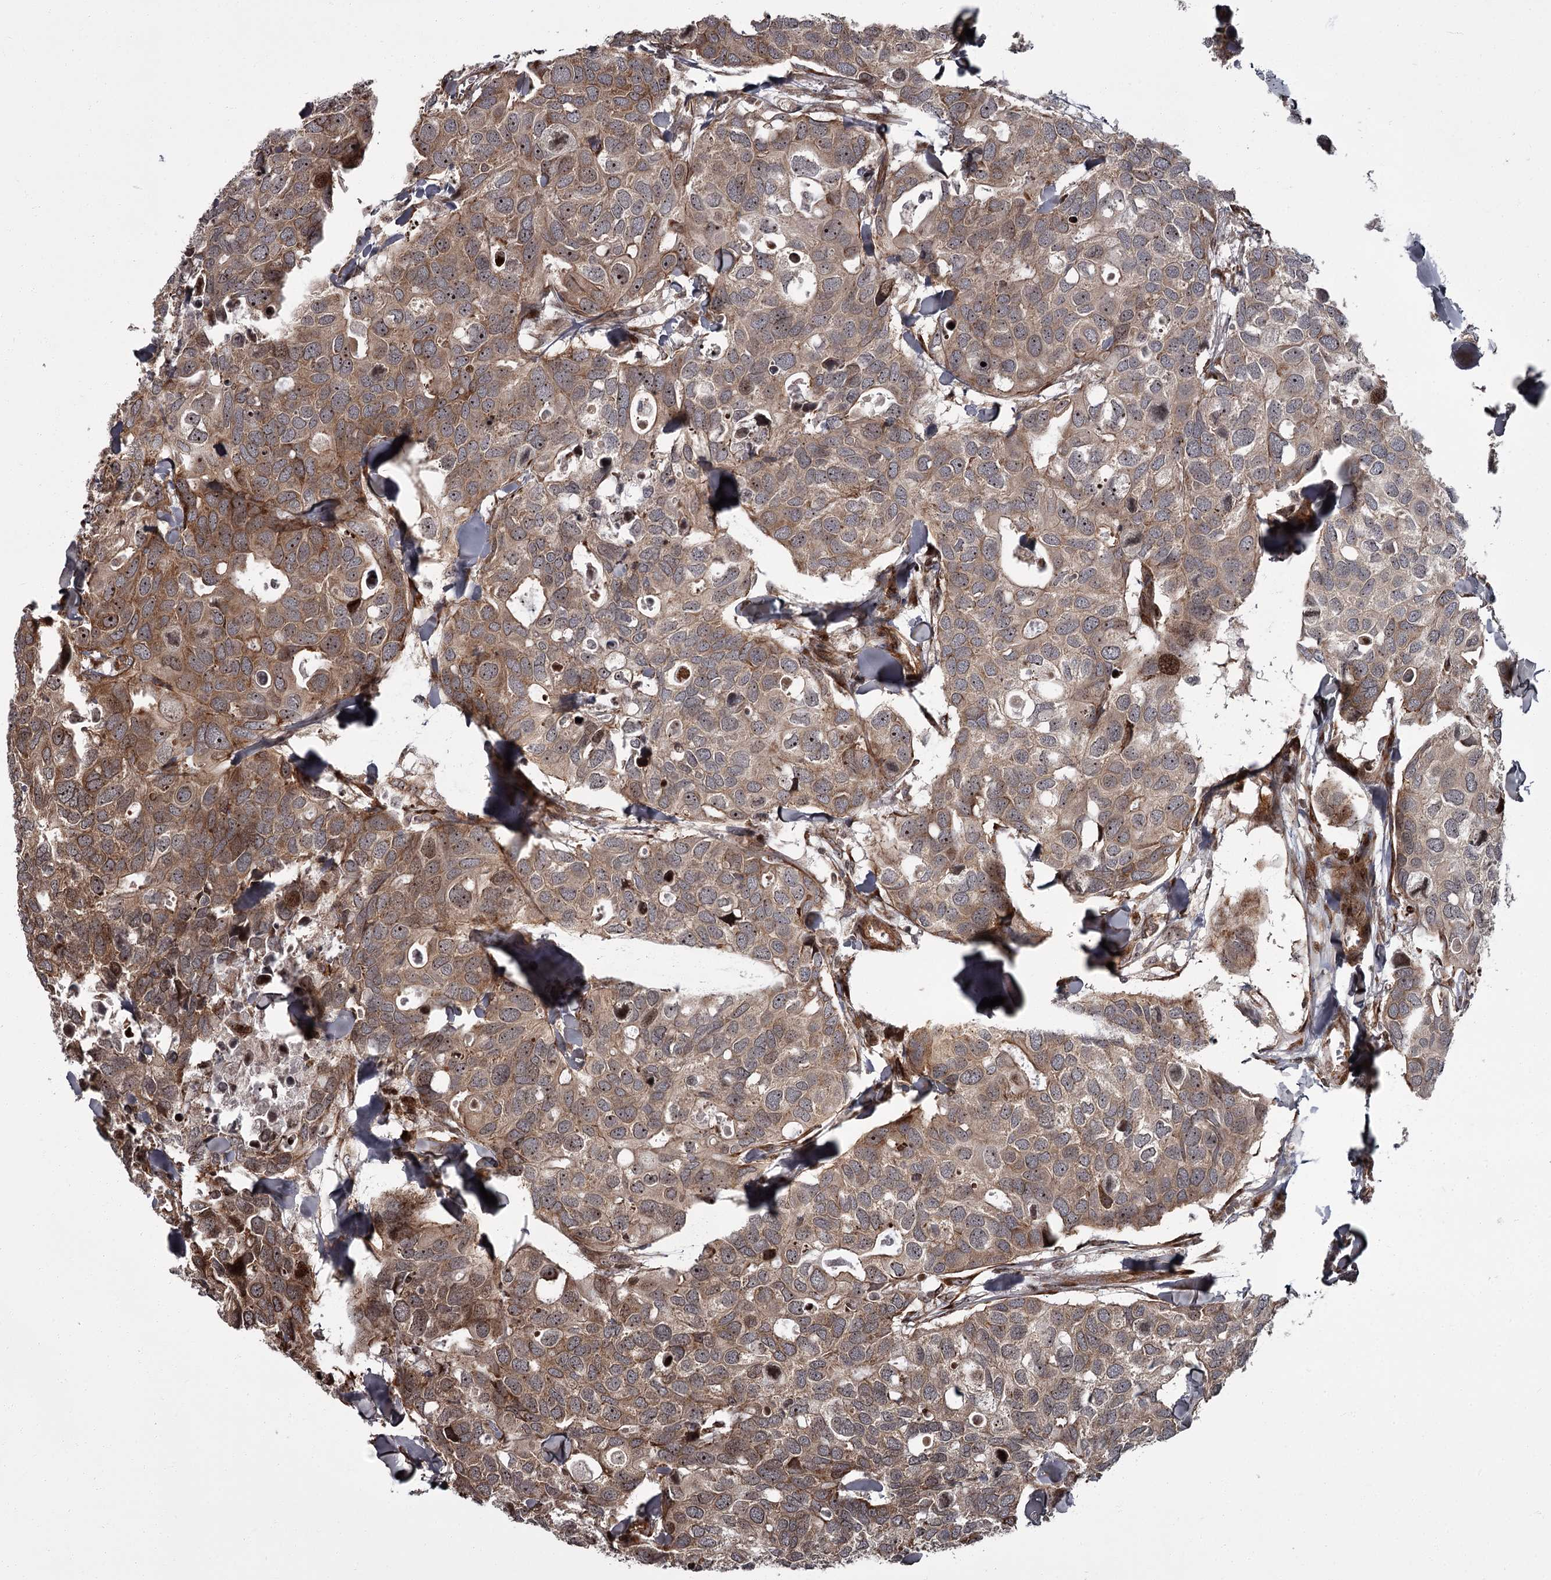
{"staining": {"intensity": "moderate", "quantity": "25%-75%", "location": "cytoplasmic/membranous,nuclear"}, "tissue": "breast cancer", "cell_type": "Tumor cells", "image_type": "cancer", "snomed": [{"axis": "morphology", "description": "Duct carcinoma"}, {"axis": "topography", "description": "Breast"}], "caption": "Immunohistochemical staining of human breast intraductal carcinoma displays moderate cytoplasmic/membranous and nuclear protein expression in about 25%-75% of tumor cells.", "gene": "THAP9", "patient": {"sex": "female", "age": 83}}